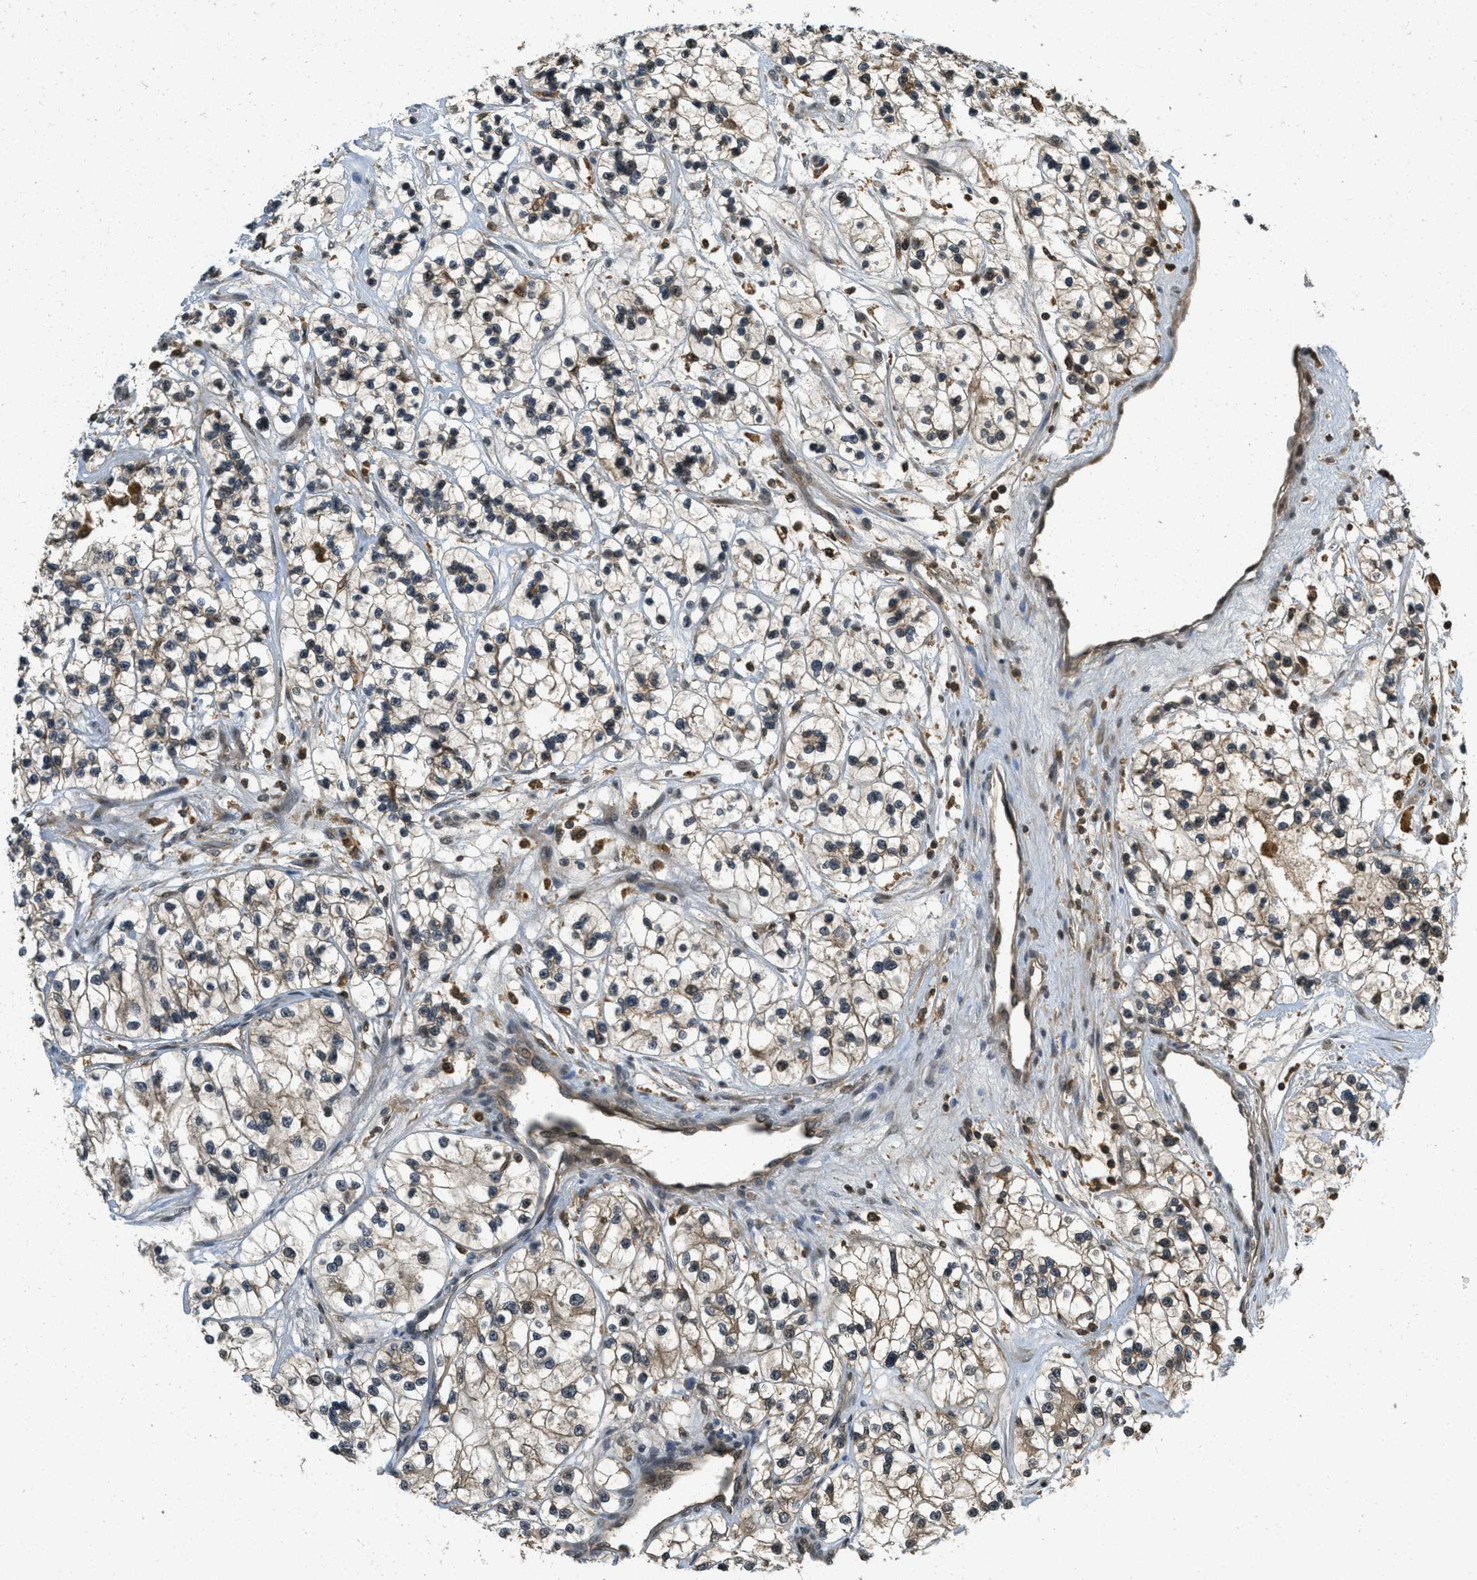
{"staining": {"intensity": "moderate", "quantity": "25%-75%", "location": "cytoplasmic/membranous,nuclear"}, "tissue": "renal cancer", "cell_type": "Tumor cells", "image_type": "cancer", "snomed": [{"axis": "morphology", "description": "Adenocarcinoma, NOS"}, {"axis": "topography", "description": "Kidney"}], "caption": "Adenocarcinoma (renal) tissue exhibits moderate cytoplasmic/membranous and nuclear staining in approximately 25%-75% of tumor cells", "gene": "ATG7", "patient": {"sex": "female", "age": 57}}